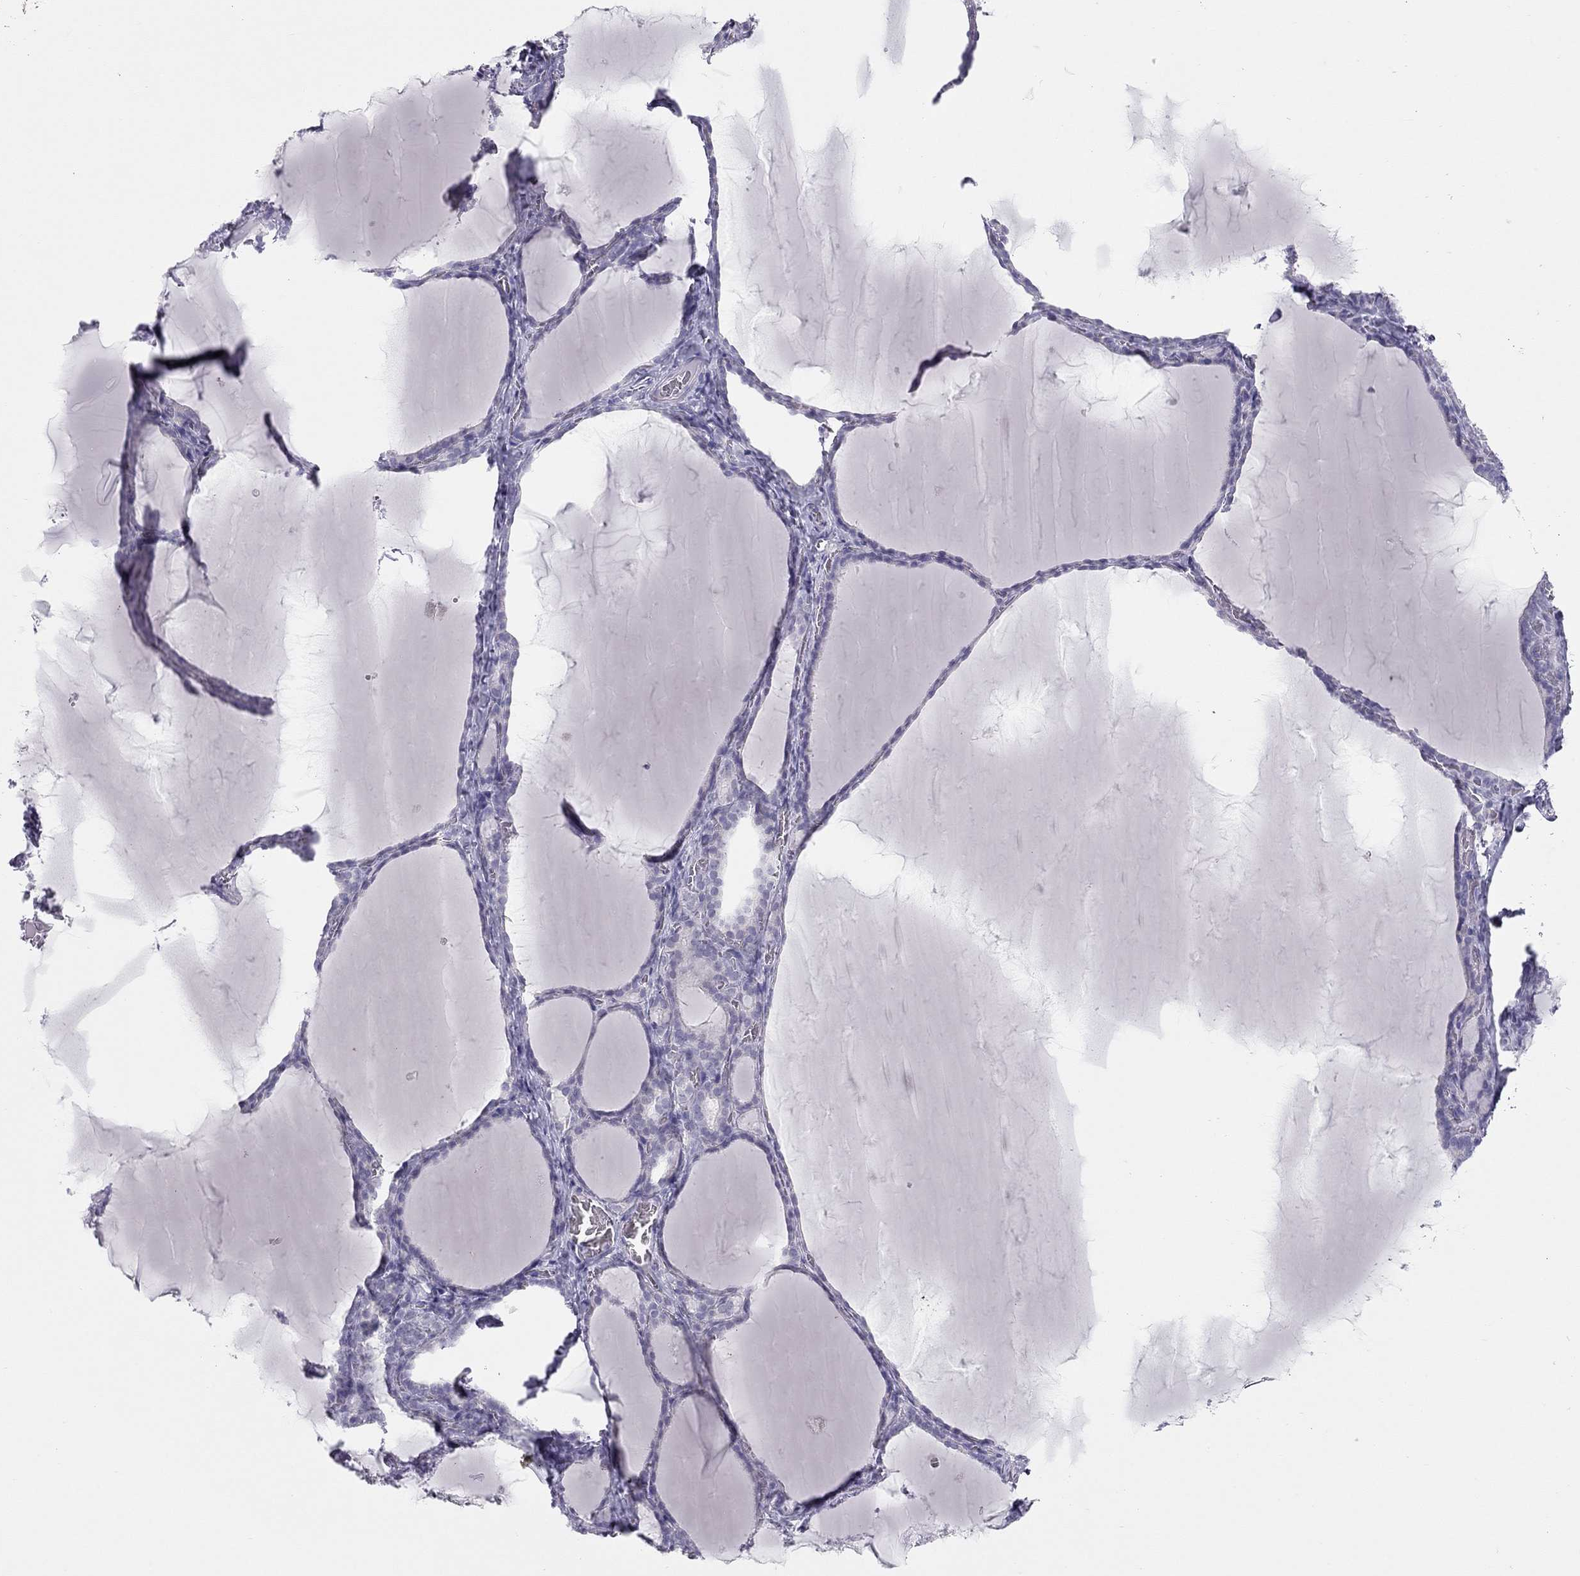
{"staining": {"intensity": "negative", "quantity": "none", "location": "none"}, "tissue": "thyroid gland", "cell_type": "Glandular cells", "image_type": "normal", "snomed": [{"axis": "morphology", "description": "Normal tissue, NOS"}, {"axis": "morphology", "description": "Hyperplasia, NOS"}, {"axis": "topography", "description": "Thyroid gland"}], "caption": "This is an immunohistochemistry (IHC) micrograph of normal thyroid gland. There is no positivity in glandular cells.", "gene": "SPATA12", "patient": {"sex": "female", "age": 27}}